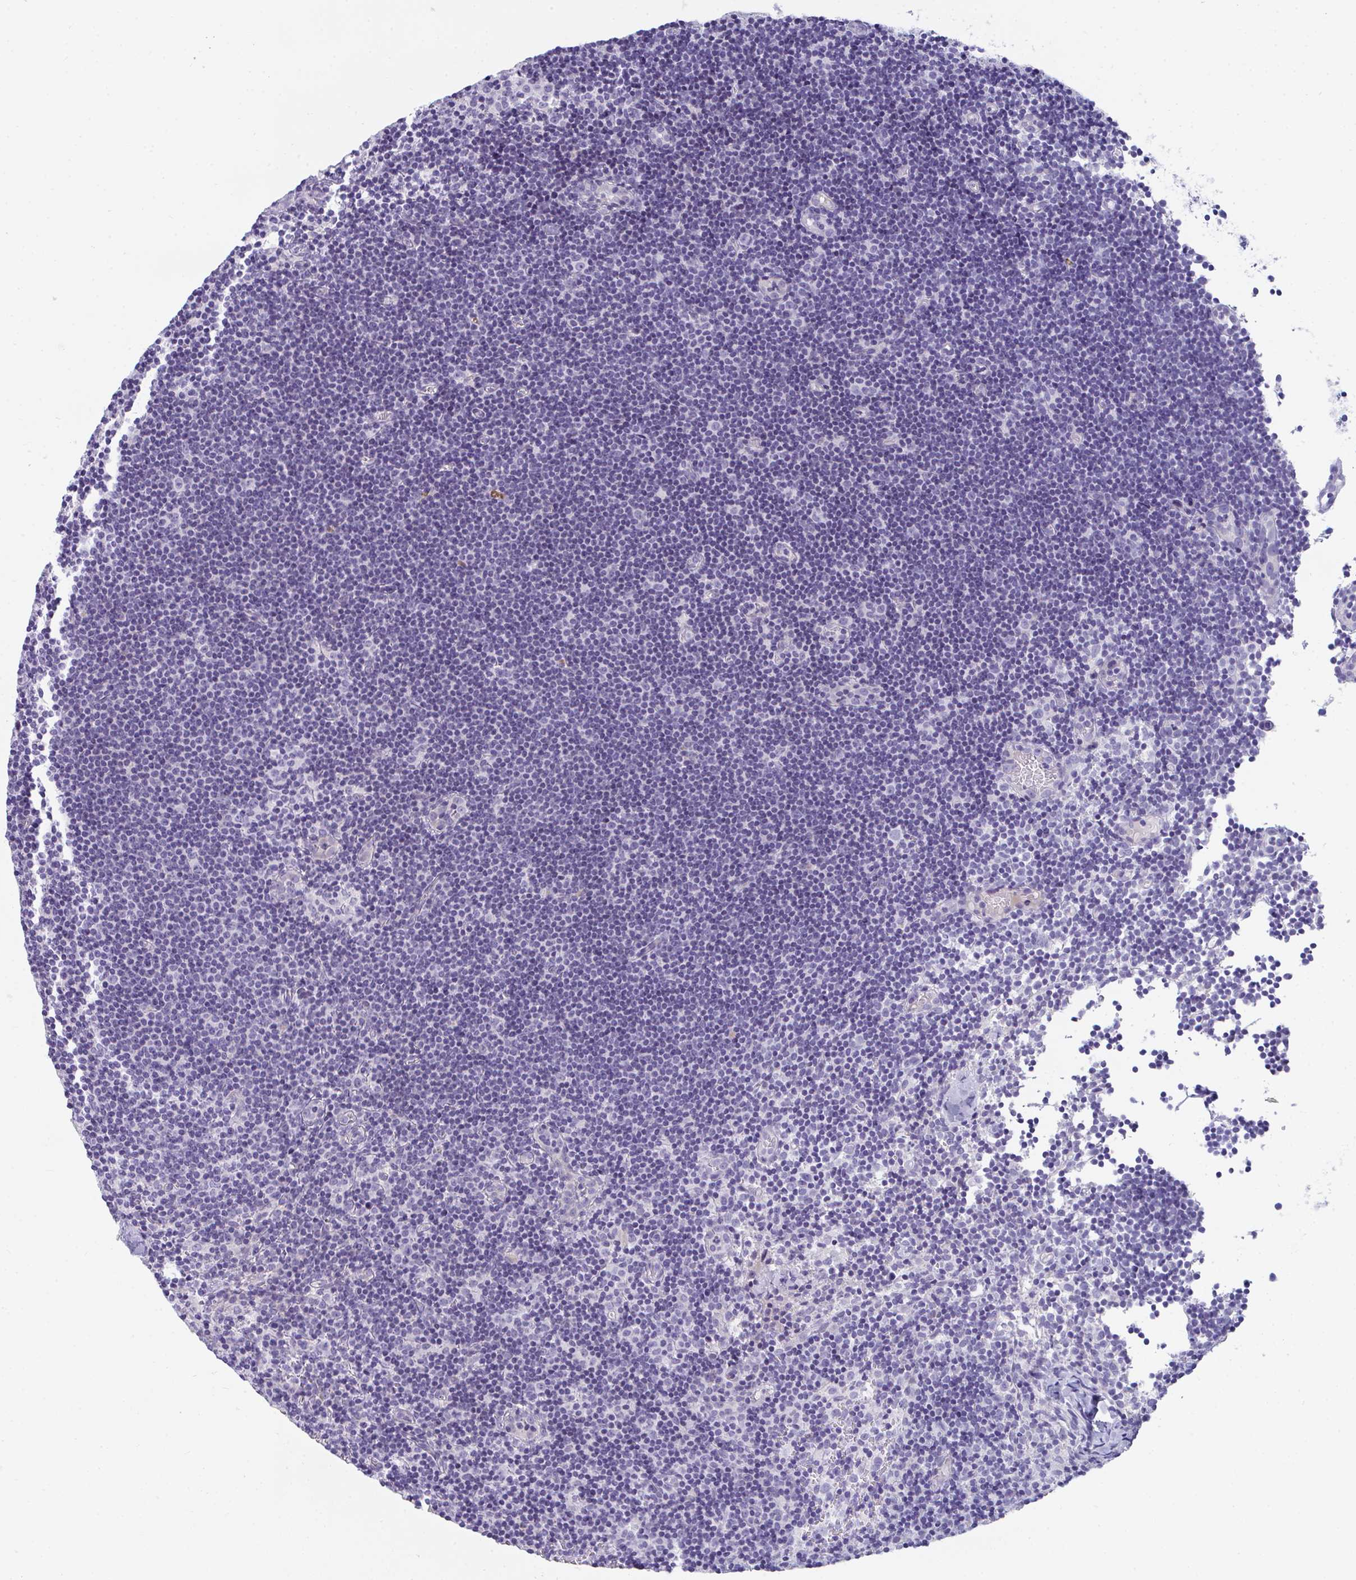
{"staining": {"intensity": "negative", "quantity": "none", "location": "none"}, "tissue": "lymph node", "cell_type": "Germinal center cells", "image_type": "normal", "snomed": [{"axis": "morphology", "description": "Normal tissue, NOS"}, {"axis": "topography", "description": "Lymph node"}], "caption": "A photomicrograph of human lymph node is negative for staining in germinal center cells.", "gene": "TTC30A", "patient": {"sex": "female", "age": 45}}